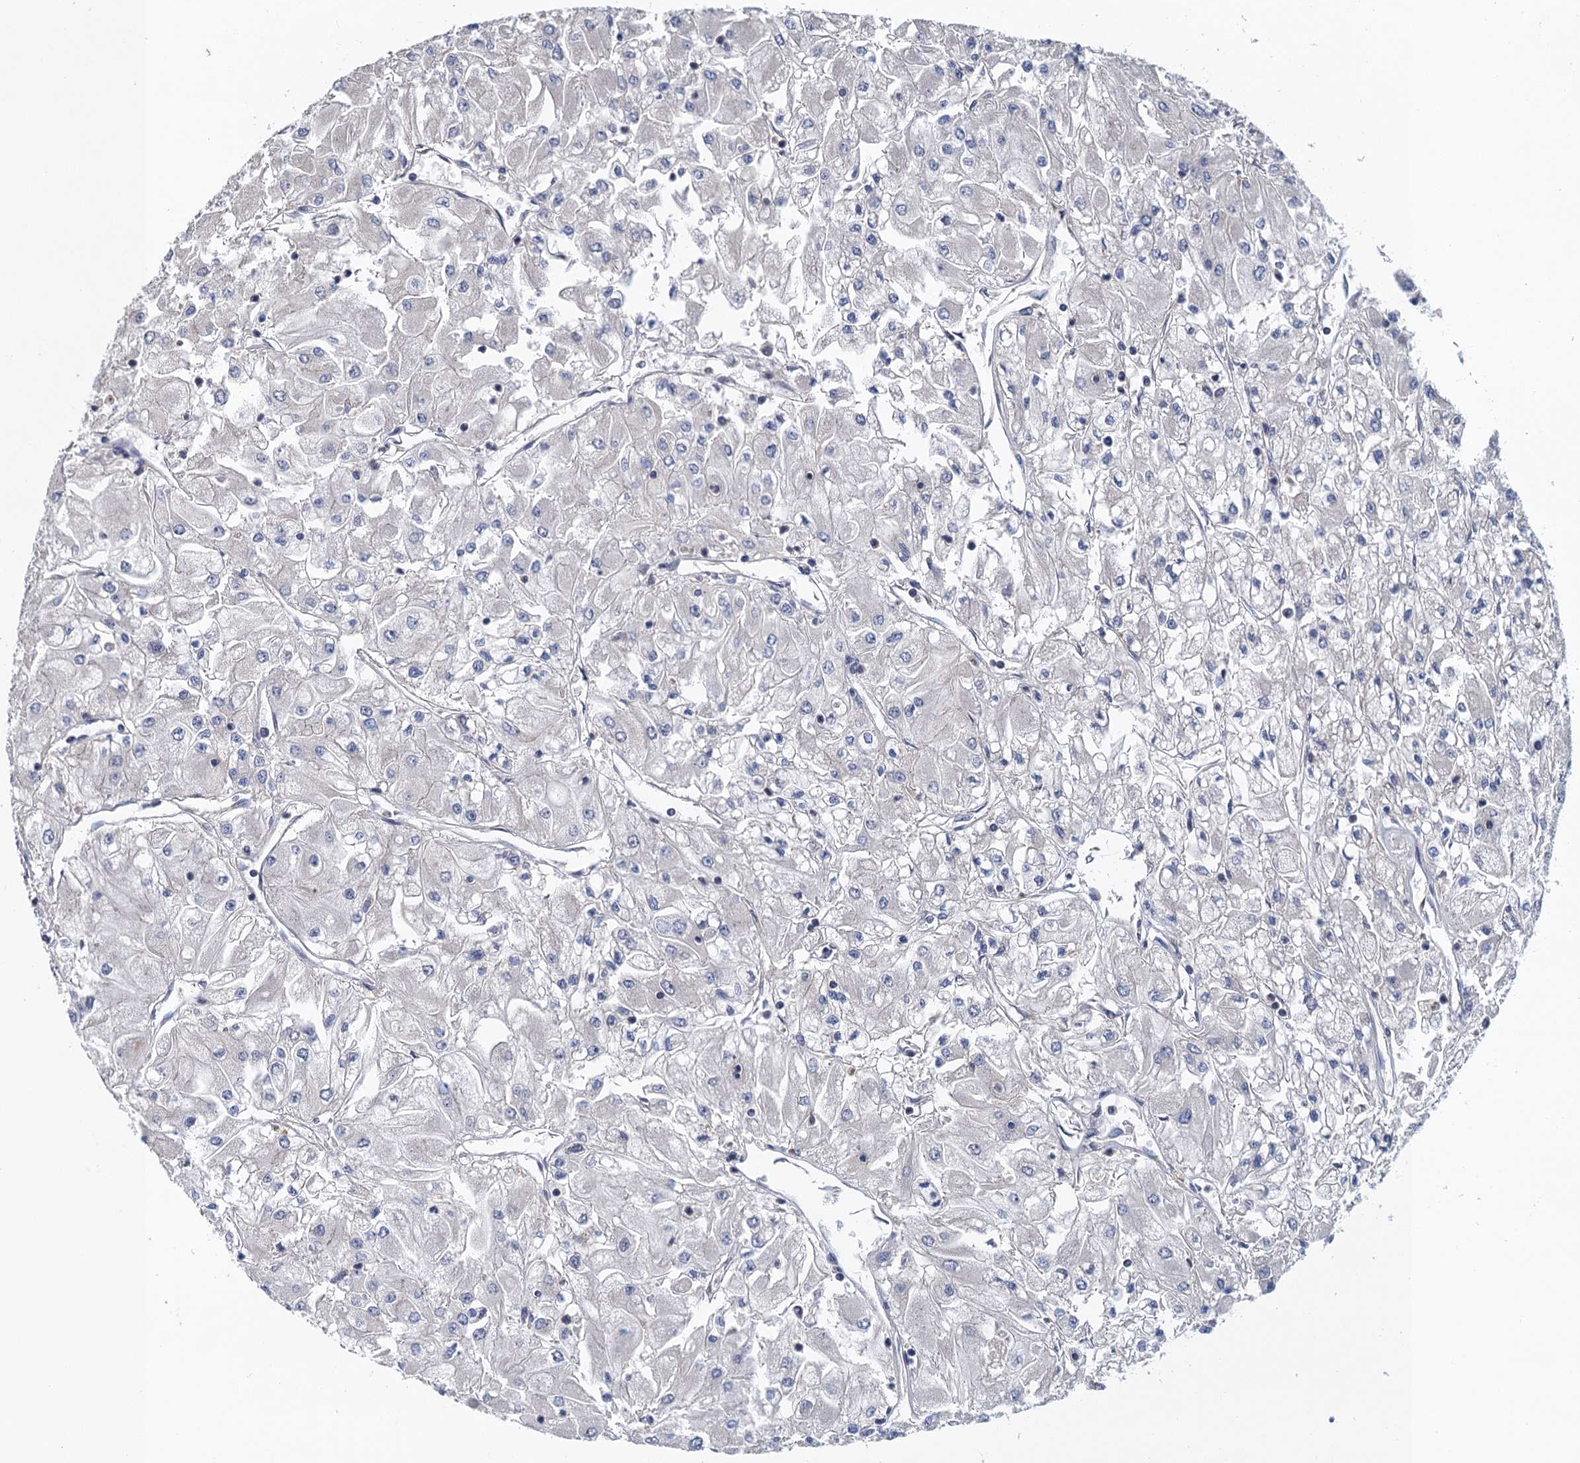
{"staining": {"intensity": "negative", "quantity": "none", "location": "none"}, "tissue": "renal cancer", "cell_type": "Tumor cells", "image_type": "cancer", "snomed": [{"axis": "morphology", "description": "Adenocarcinoma, NOS"}, {"axis": "topography", "description": "Kidney"}], "caption": "Immunohistochemistry (IHC) micrograph of human renal cancer (adenocarcinoma) stained for a protein (brown), which displays no expression in tumor cells.", "gene": "MDM1", "patient": {"sex": "male", "age": 80}}